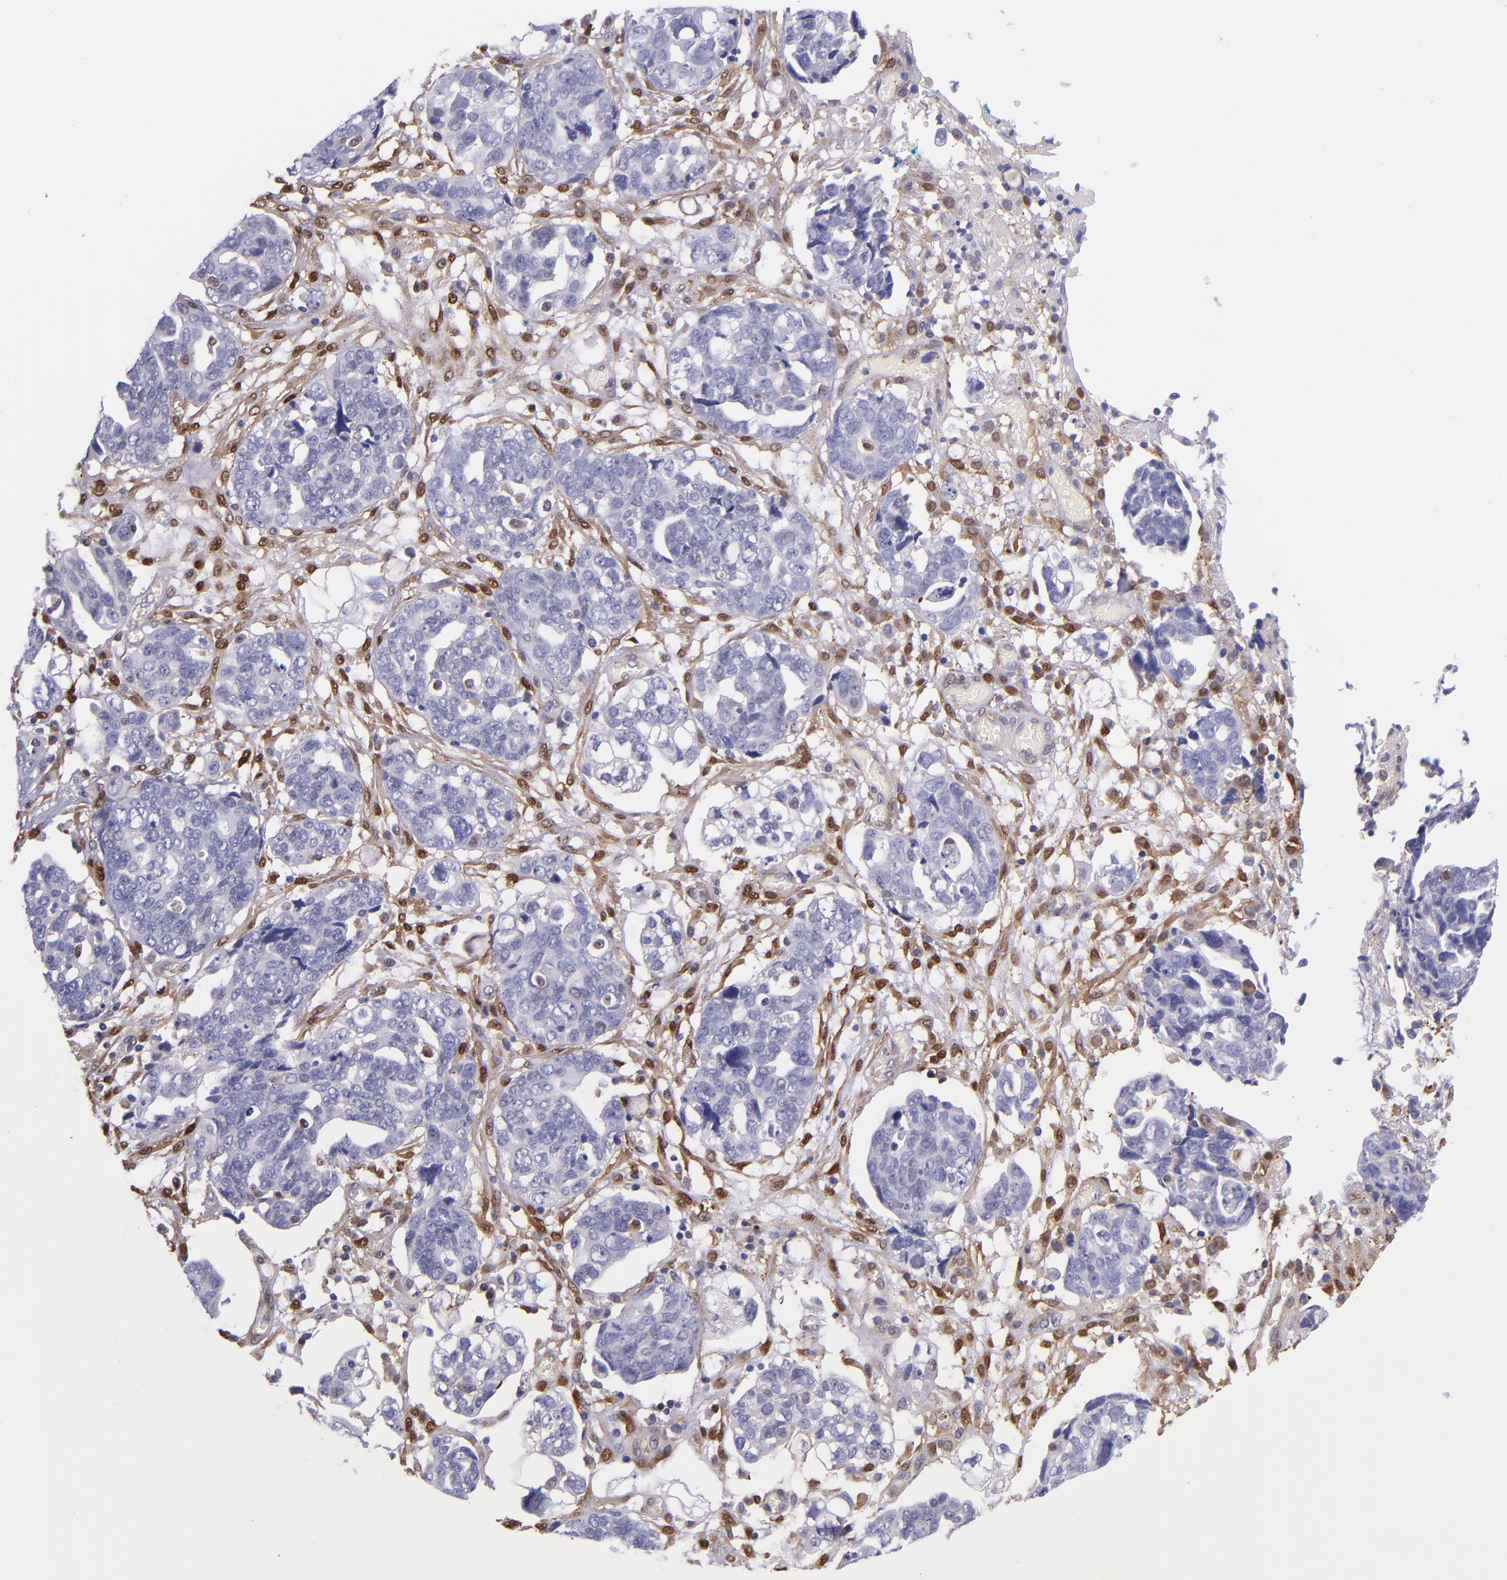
{"staining": {"intensity": "negative", "quantity": "none", "location": "none"}, "tissue": "ovarian cancer", "cell_type": "Tumor cells", "image_type": "cancer", "snomed": [{"axis": "morphology", "description": "Normal tissue, NOS"}, {"axis": "morphology", "description": "Cystadenocarcinoma, serous, NOS"}, {"axis": "topography", "description": "Fallopian tube"}, {"axis": "topography", "description": "Ovary"}], "caption": "Histopathology image shows no protein positivity in tumor cells of ovarian cancer (serous cystadenocarcinoma) tissue.", "gene": "LGALS1", "patient": {"sex": "female", "age": 56}}